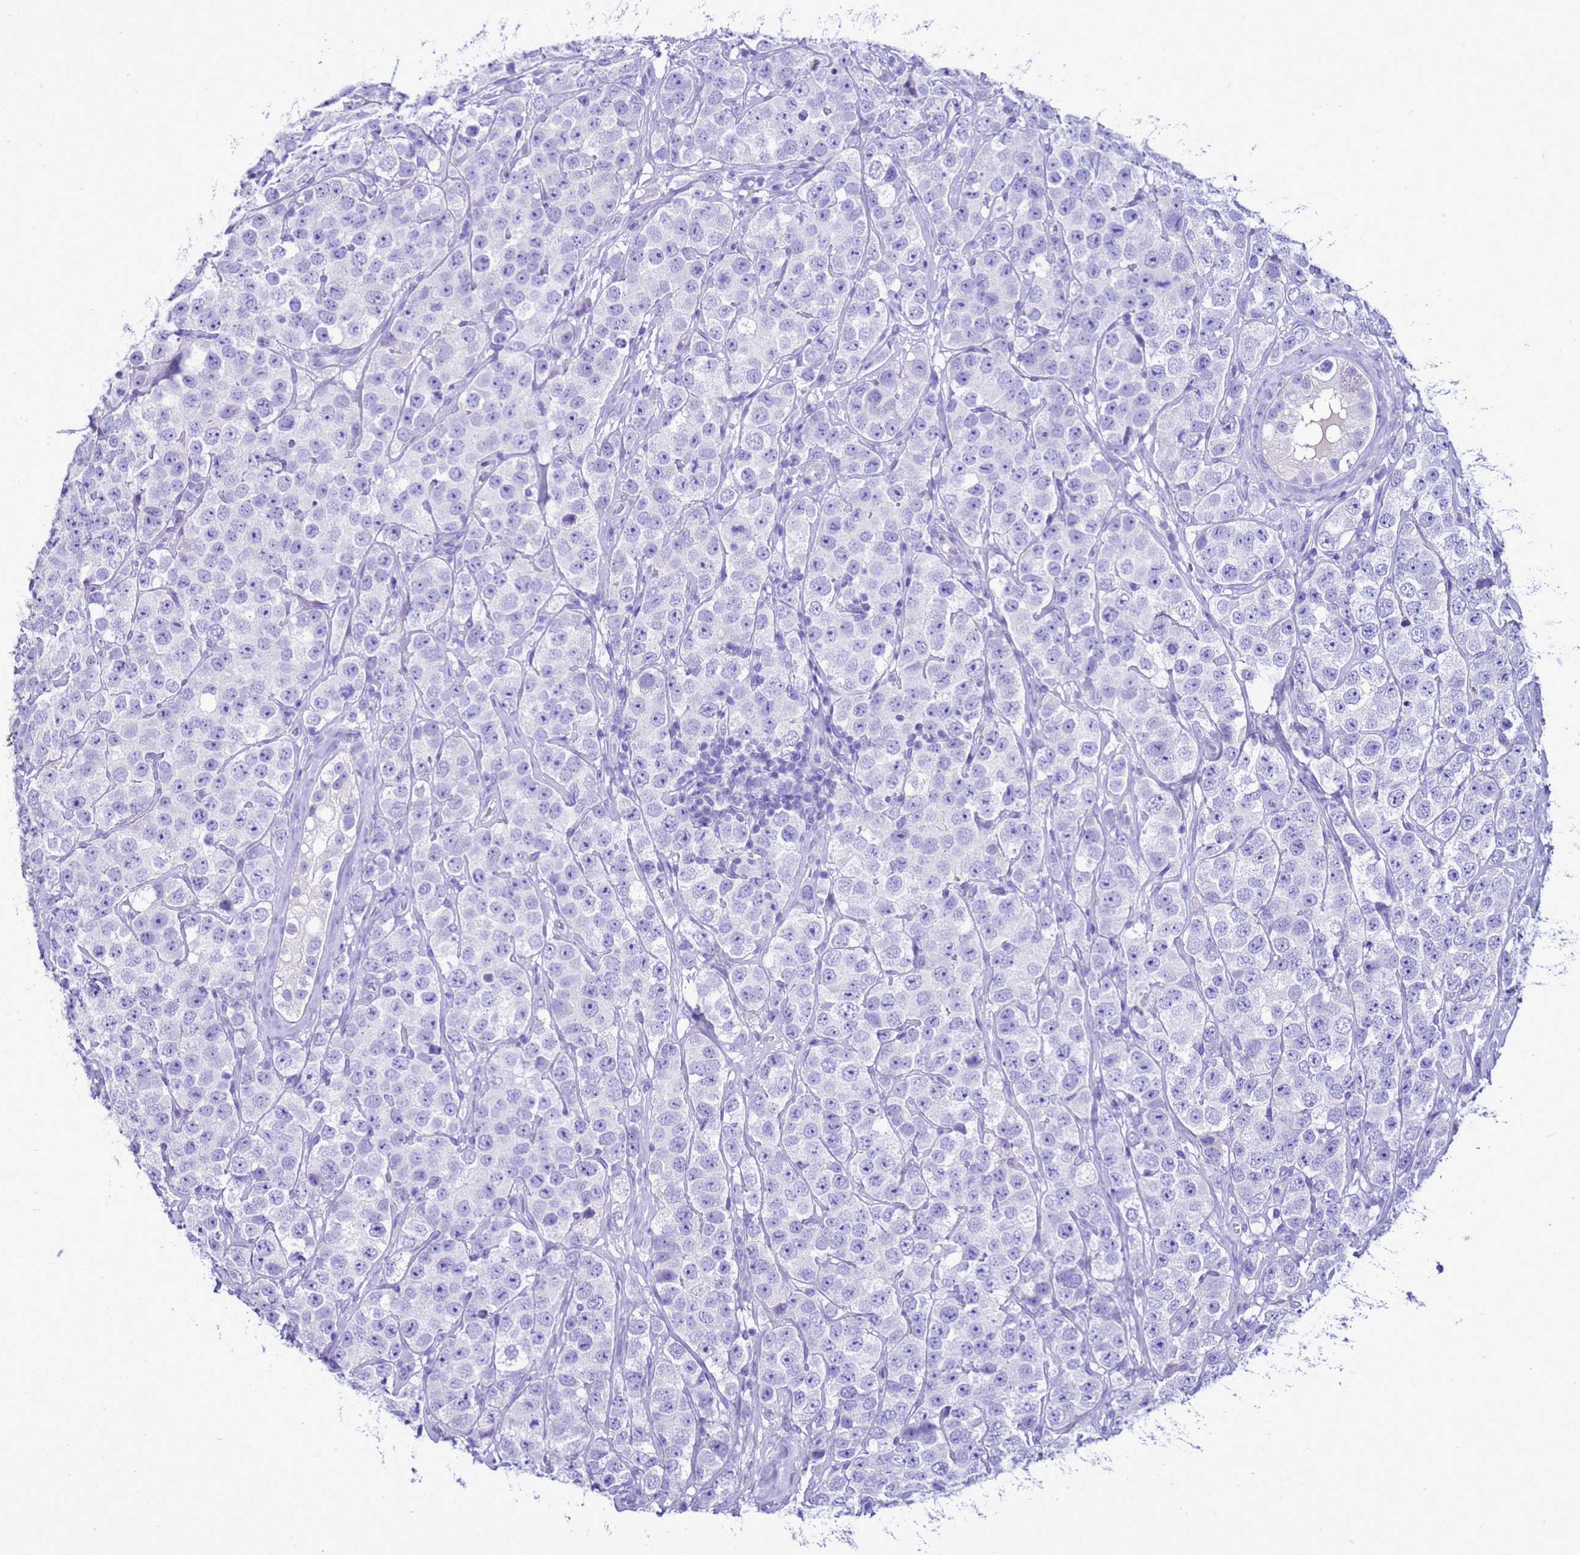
{"staining": {"intensity": "negative", "quantity": "none", "location": "none"}, "tissue": "testis cancer", "cell_type": "Tumor cells", "image_type": "cancer", "snomed": [{"axis": "morphology", "description": "Seminoma, NOS"}, {"axis": "topography", "description": "Testis"}], "caption": "IHC image of neoplastic tissue: human testis cancer stained with DAB exhibits no significant protein positivity in tumor cells.", "gene": "BEST2", "patient": {"sex": "male", "age": 28}}